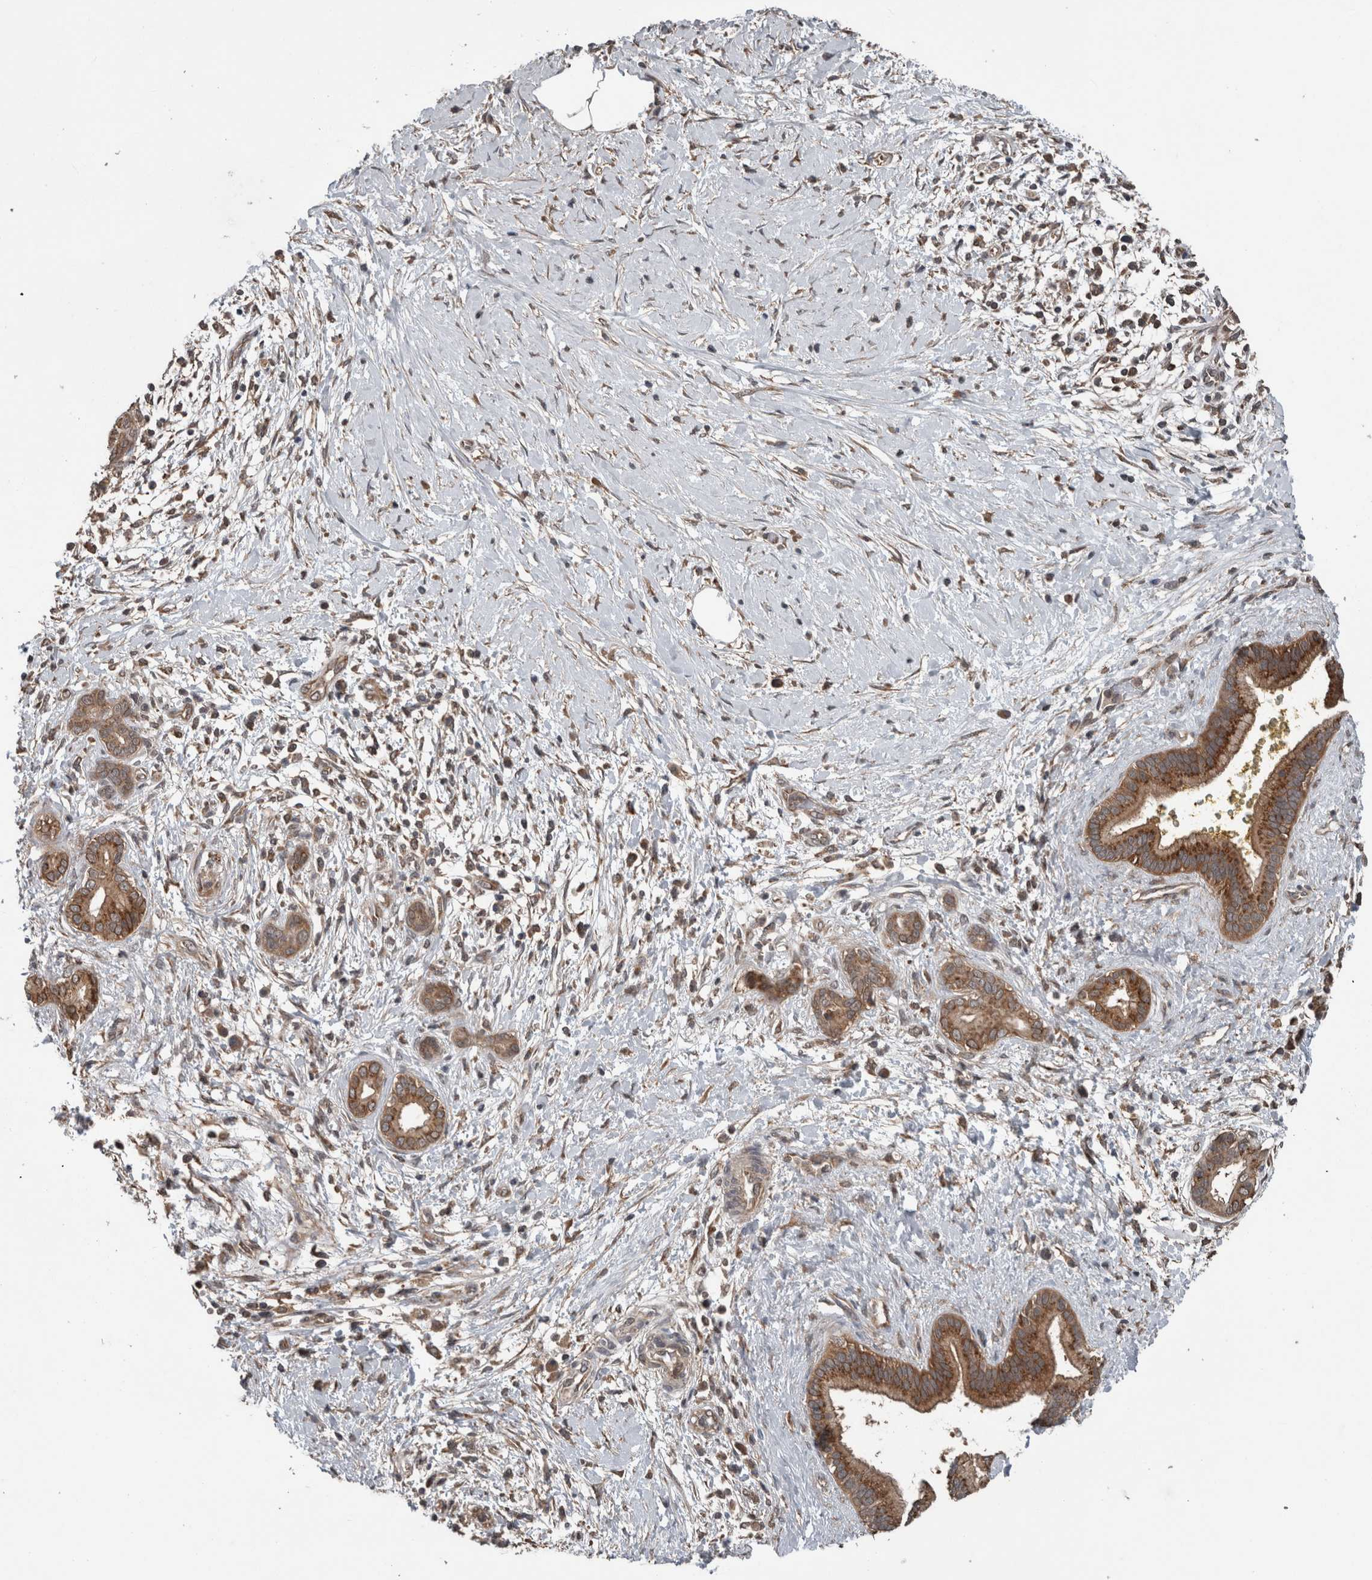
{"staining": {"intensity": "moderate", "quantity": ">75%", "location": "cytoplasmic/membranous"}, "tissue": "pancreatic cancer", "cell_type": "Tumor cells", "image_type": "cancer", "snomed": [{"axis": "morphology", "description": "Adenocarcinoma, NOS"}, {"axis": "topography", "description": "Pancreas"}], "caption": "Tumor cells reveal moderate cytoplasmic/membranous positivity in approximately >75% of cells in pancreatic adenocarcinoma. (brown staining indicates protein expression, while blue staining denotes nuclei).", "gene": "RIOK3", "patient": {"sex": "male", "age": 58}}